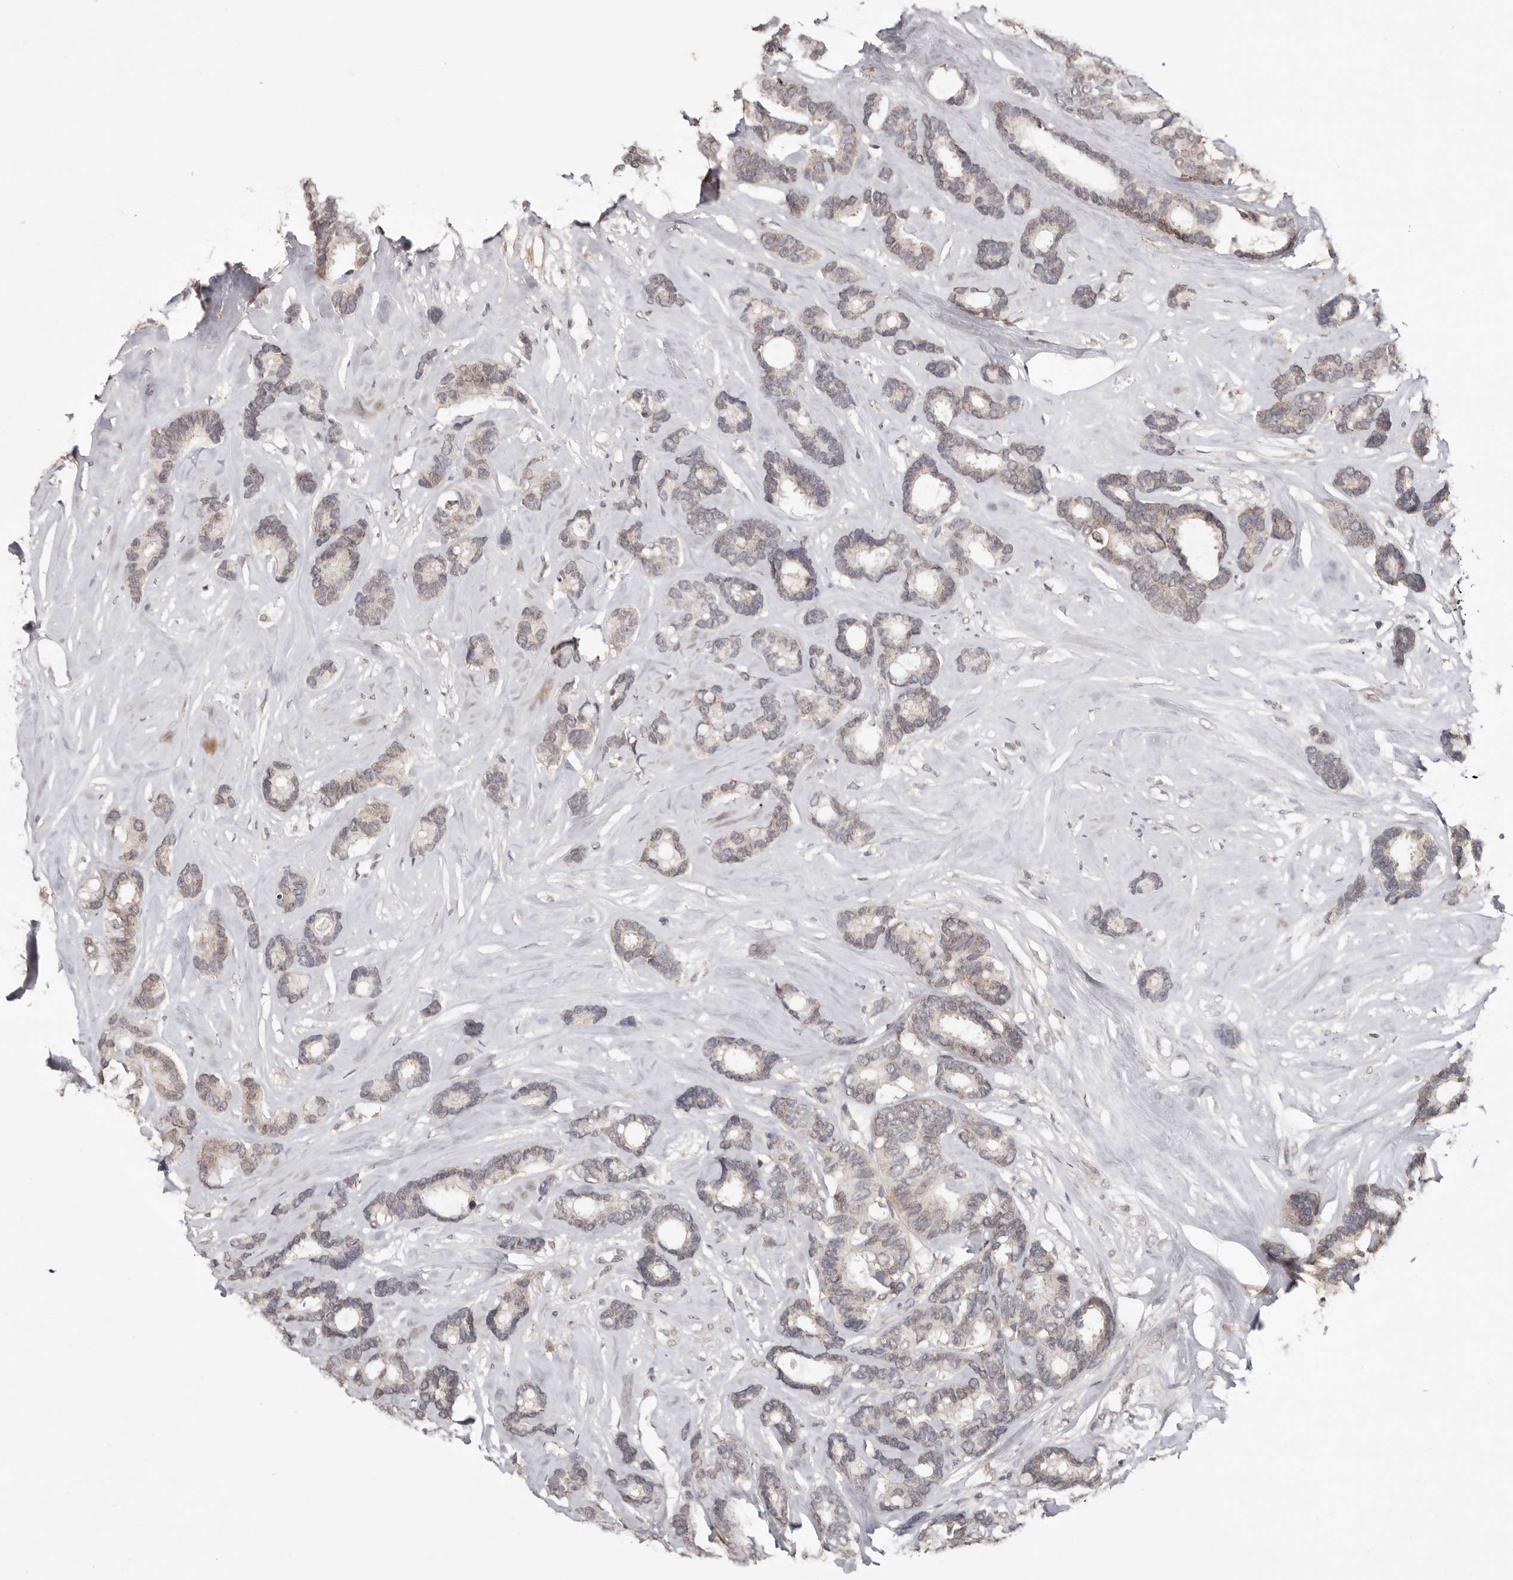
{"staining": {"intensity": "weak", "quantity": ">75%", "location": "cytoplasmic/membranous"}, "tissue": "breast cancer", "cell_type": "Tumor cells", "image_type": "cancer", "snomed": [{"axis": "morphology", "description": "Duct carcinoma"}, {"axis": "topography", "description": "Breast"}], "caption": "DAB (3,3'-diaminobenzidine) immunohistochemical staining of human breast invasive ductal carcinoma exhibits weak cytoplasmic/membranous protein positivity in about >75% of tumor cells.", "gene": "LINGO2", "patient": {"sex": "female", "age": 87}}